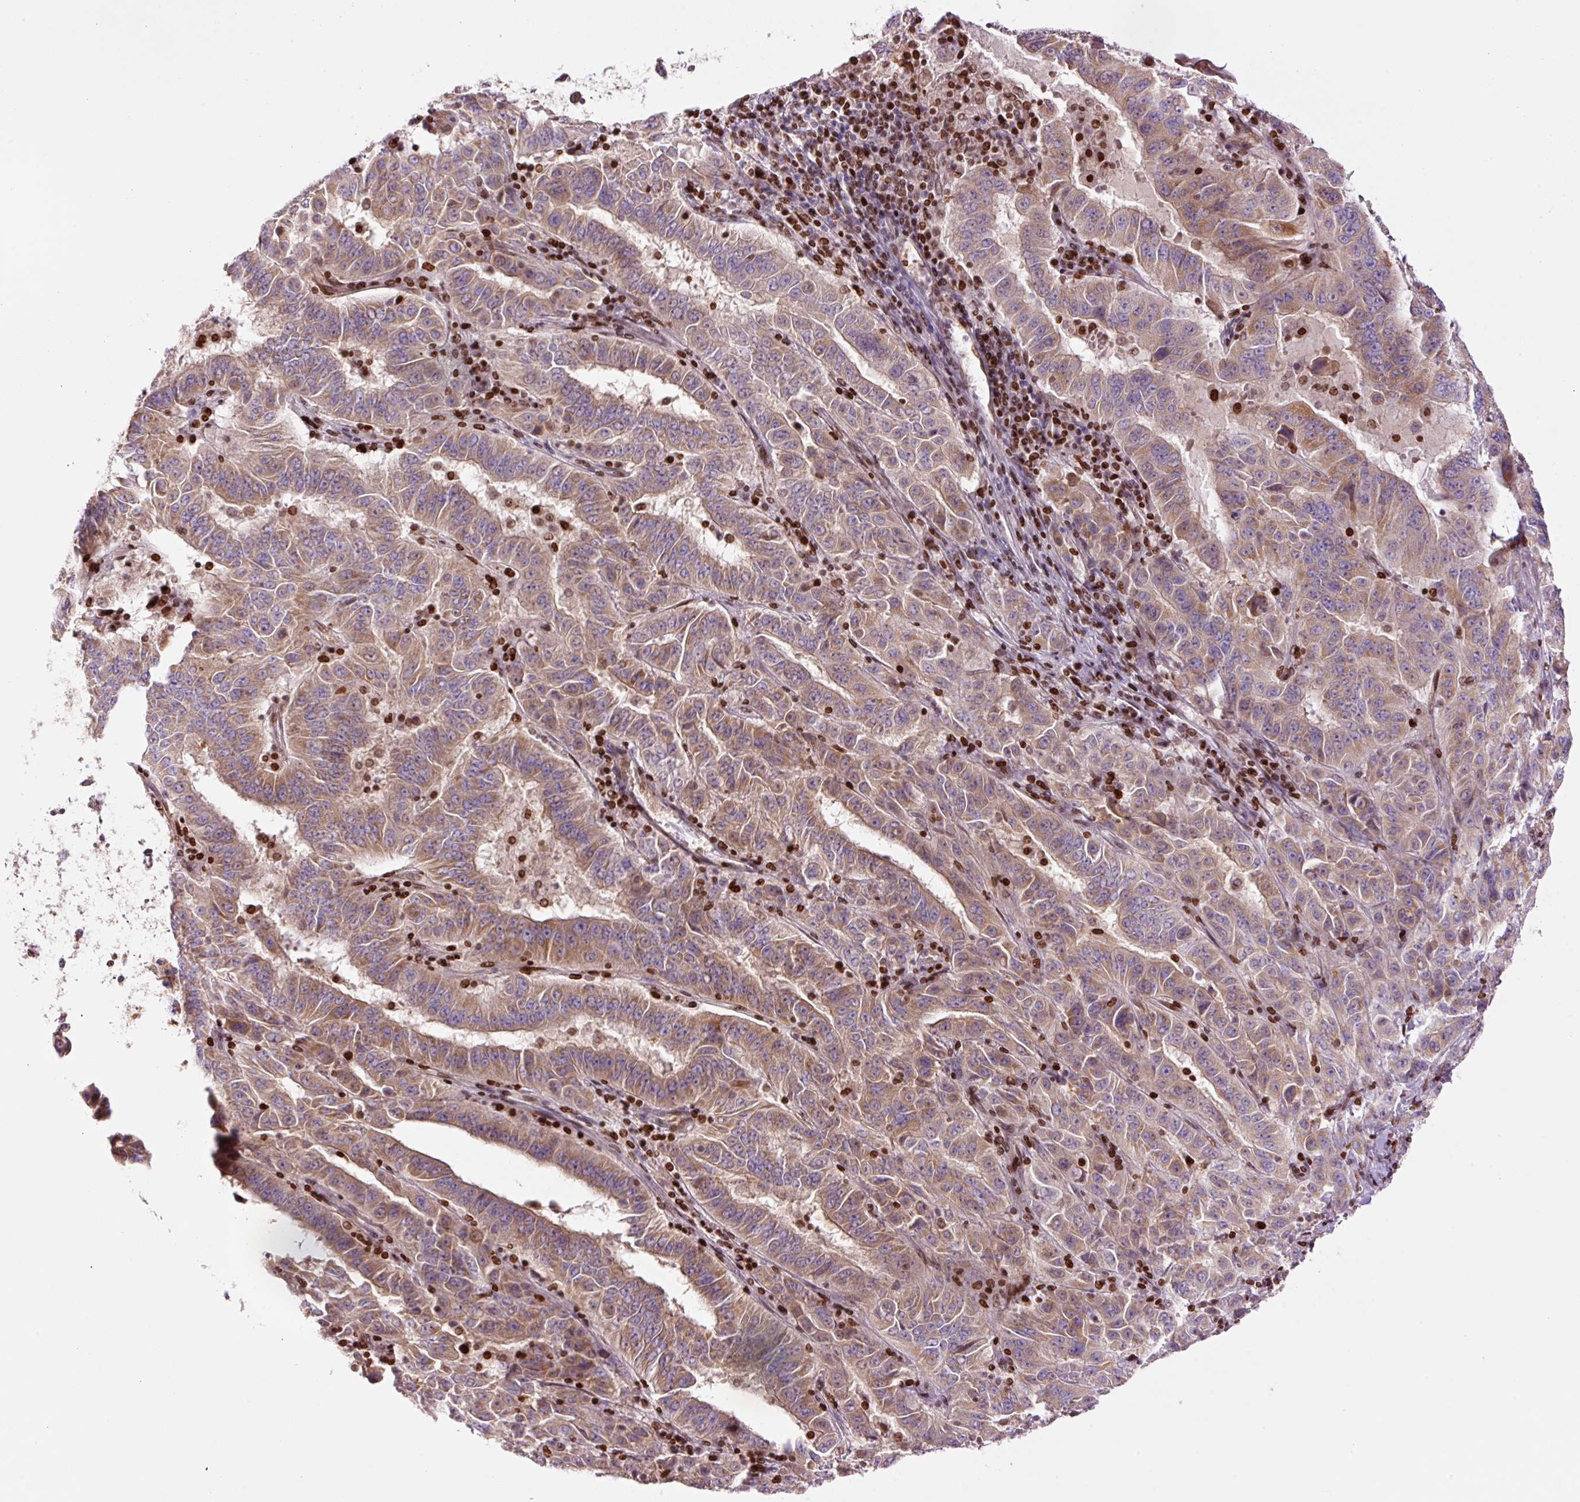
{"staining": {"intensity": "moderate", "quantity": ">75%", "location": "cytoplasmic/membranous"}, "tissue": "pancreatic cancer", "cell_type": "Tumor cells", "image_type": "cancer", "snomed": [{"axis": "morphology", "description": "Adenocarcinoma, NOS"}, {"axis": "topography", "description": "Pancreas"}], "caption": "Pancreatic cancer (adenocarcinoma) stained with a brown dye shows moderate cytoplasmic/membranous positive expression in approximately >75% of tumor cells.", "gene": "TMEM8B", "patient": {"sex": "male", "age": 63}}